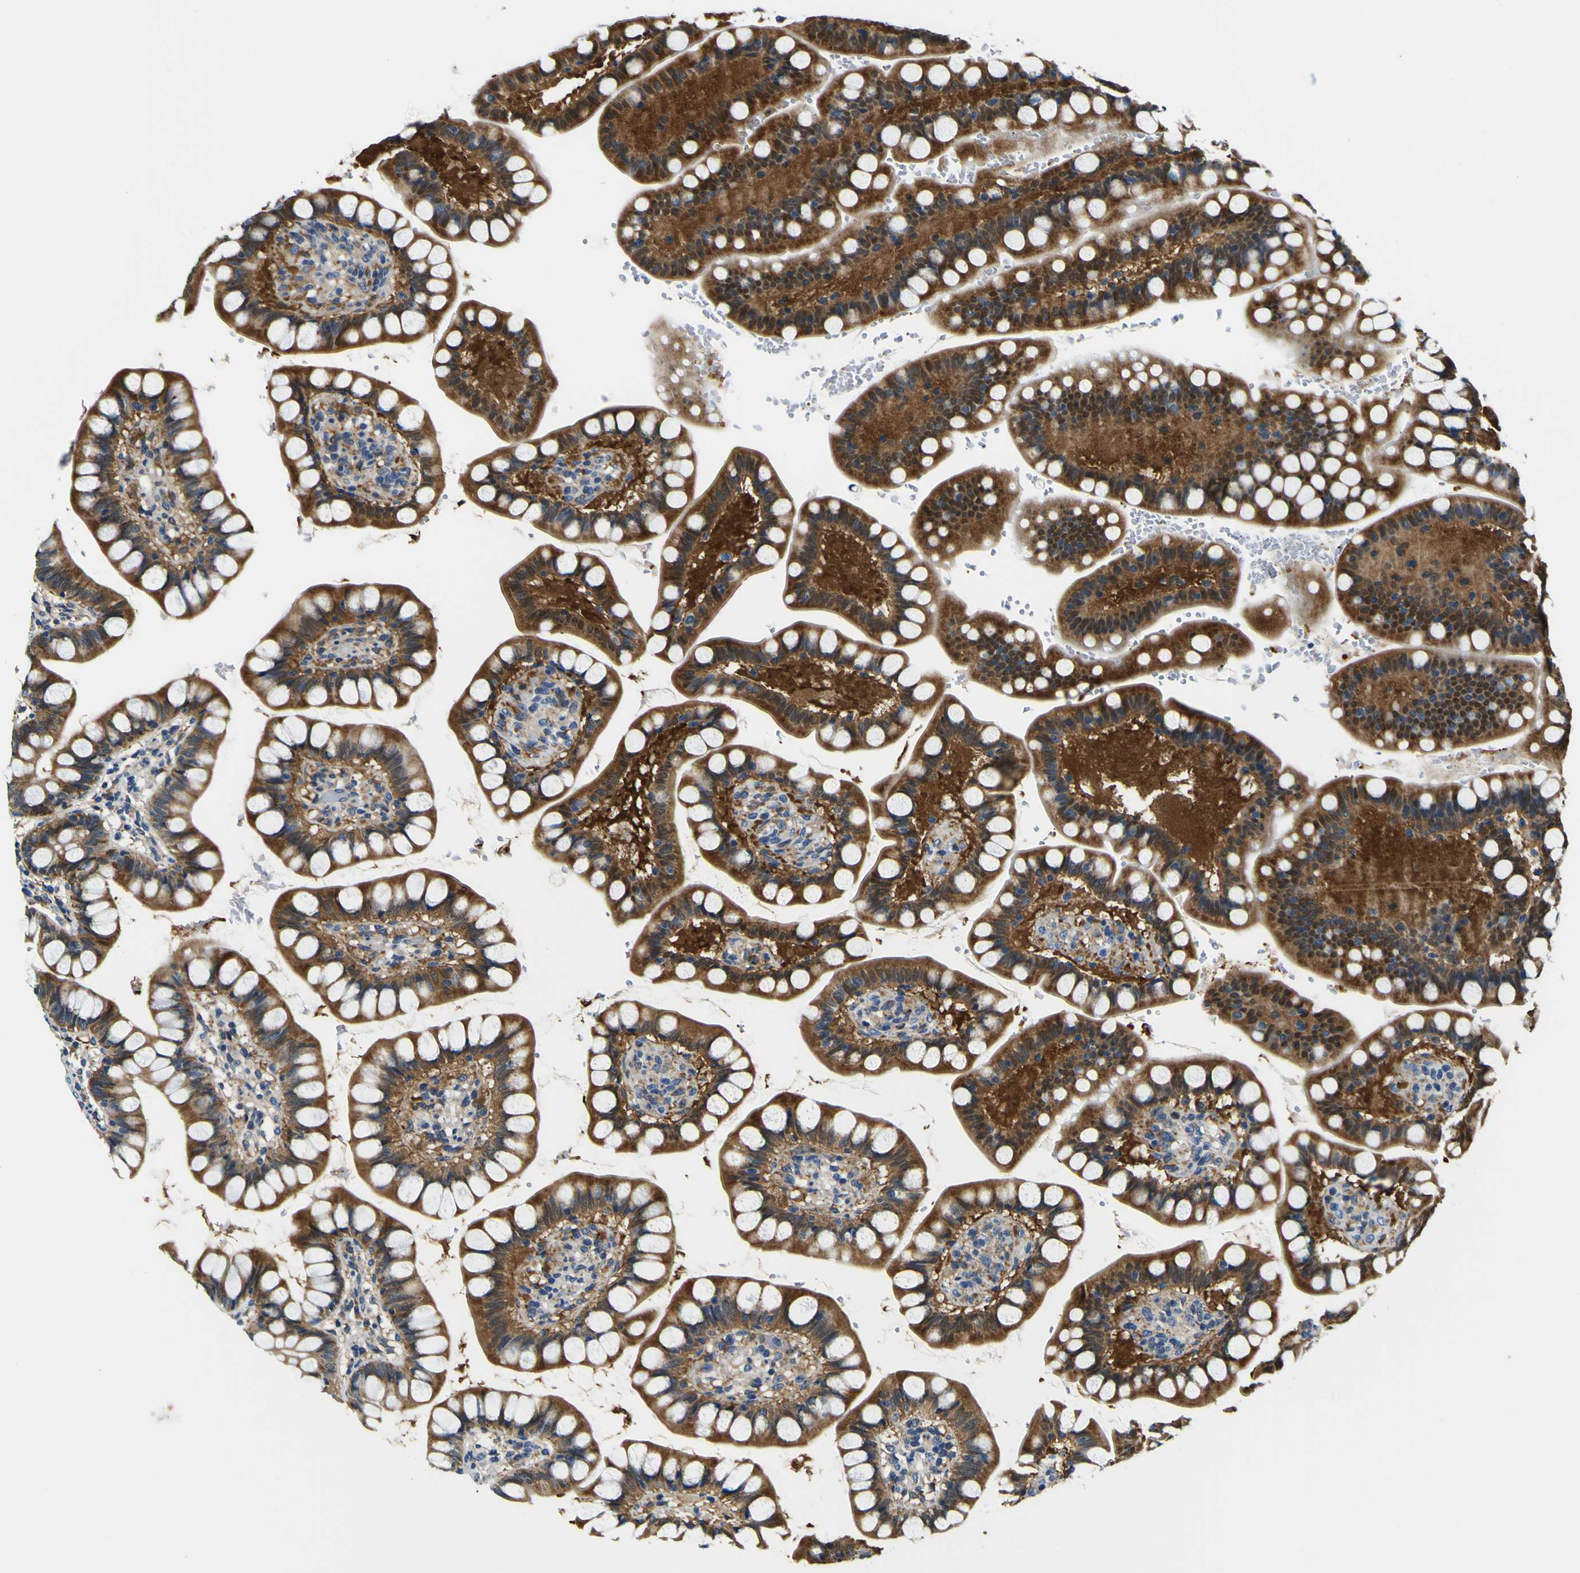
{"staining": {"intensity": "moderate", "quantity": ">75%", "location": "cytoplasmic/membranous,nuclear"}, "tissue": "small intestine", "cell_type": "Glandular cells", "image_type": "normal", "snomed": [{"axis": "morphology", "description": "Normal tissue, NOS"}, {"axis": "topography", "description": "Small intestine"}], "caption": "Small intestine stained with immunohistochemistry displays moderate cytoplasmic/membranous,nuclear positivity in about >75% of glandular cells. Using DAB (3,3'-diaminobenzidine) (brown) and hematoxylin (blue) stains, captured at high magnification using brightfield microscopy.", "gene": "NLRP3", "patient": {"sex": "female", "age": 58}}